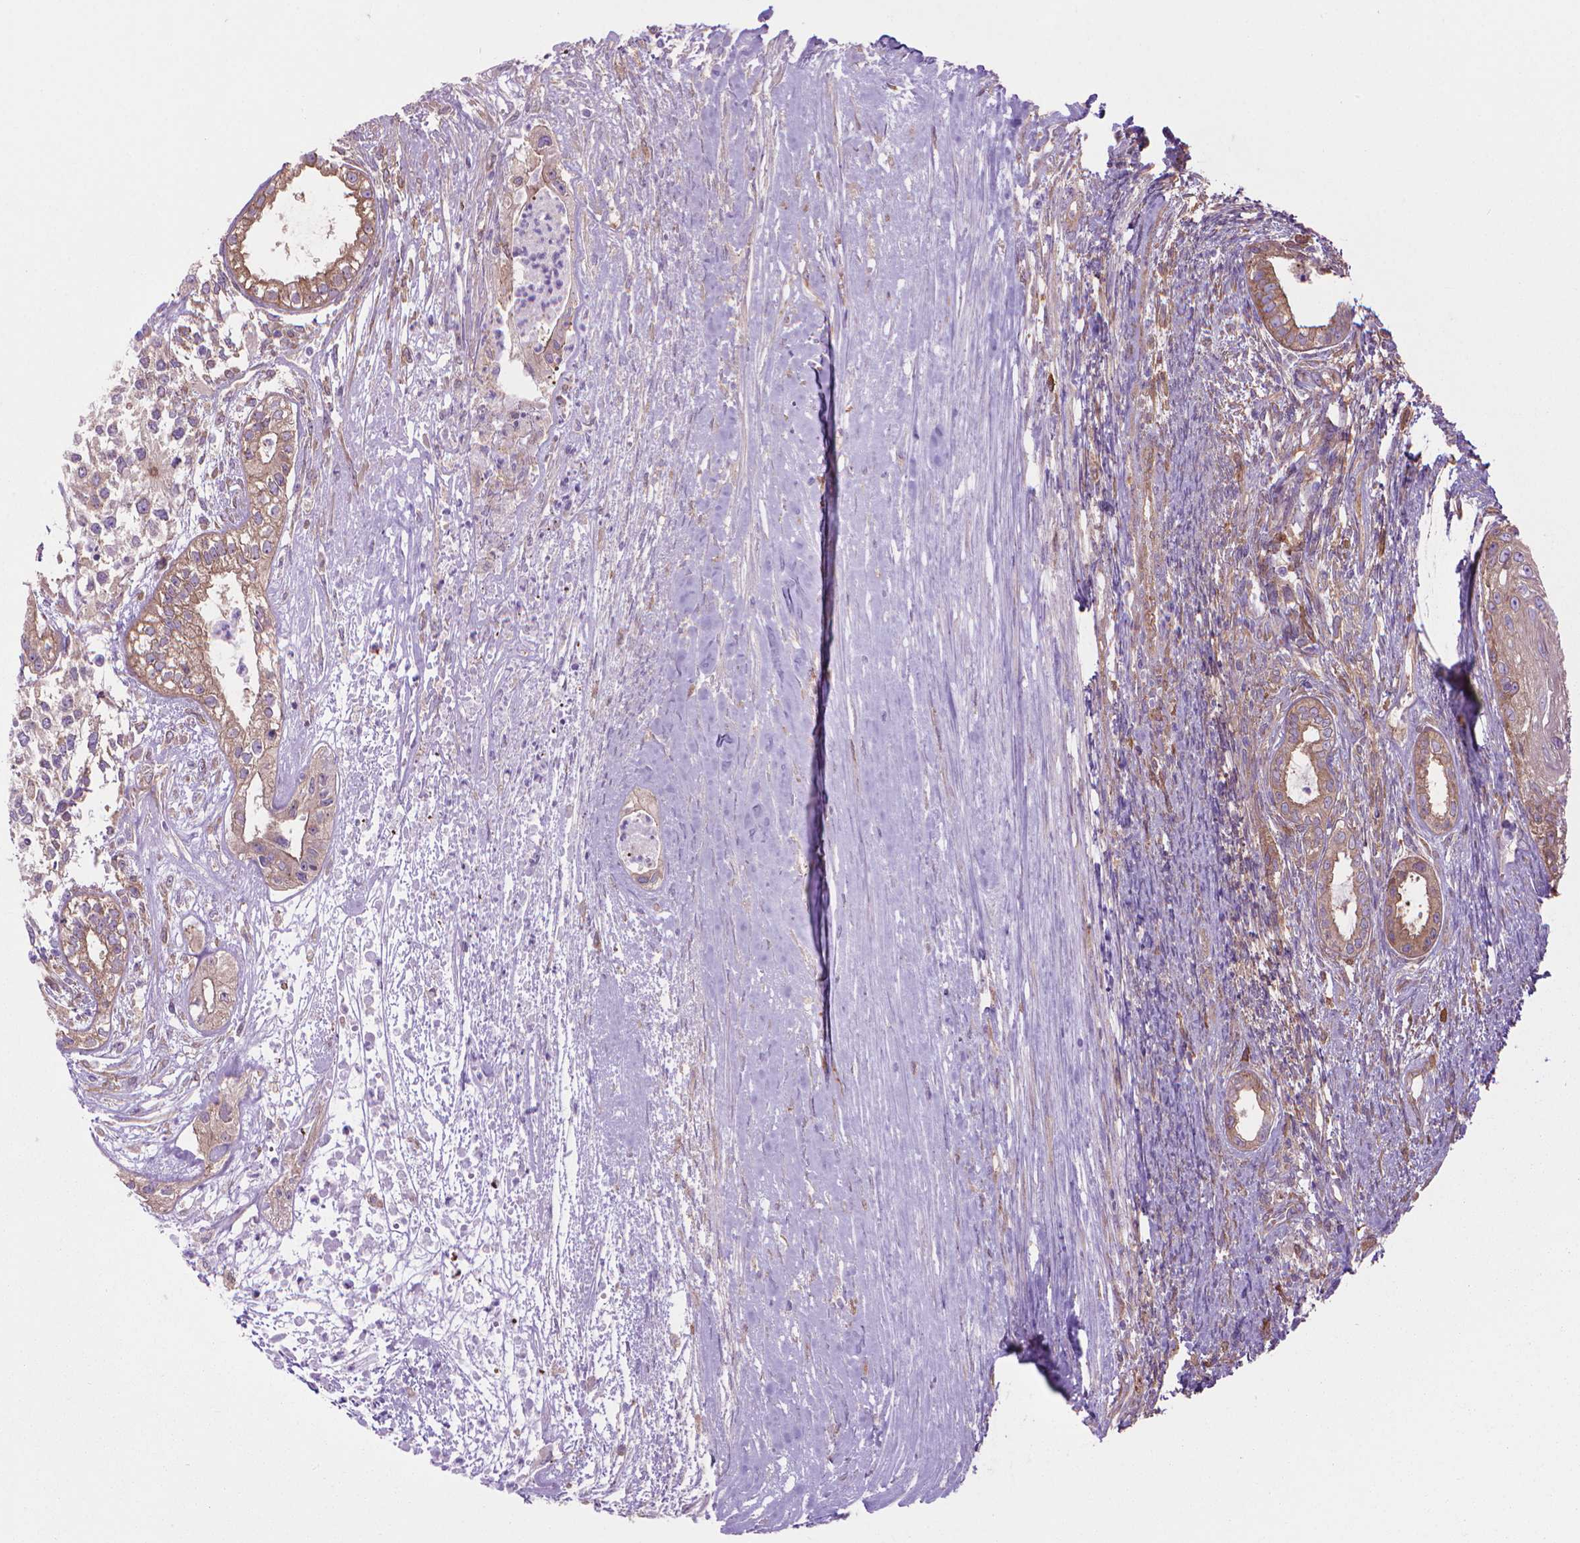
{"staining": {"intensity": "weak", "quantity": ">75%", "location": "cytoplasmic/membranous"}, "tissue": "testis cancer", "cell_type": "Tumor cells", "image_type": "cancer", "snomed": [{"axis": "morphology", "description": "Carcinoma, Embryonal, NOS"}, {"axis": "topography", "description": "Testis"}], "caption": "Immunohistochemistry (IHC) histopathology image of neoplastic tissue: testis embryonal carcinoma stained using immunohistochemistry shows low levels of weak protein expression localized specifically in the cytoplasmic/membranous of tumor cells, appearing as a cytoplasmic/membranous brown color.", "gene": "CORO1B", "patient": {"sex": "male", "age": 37}}